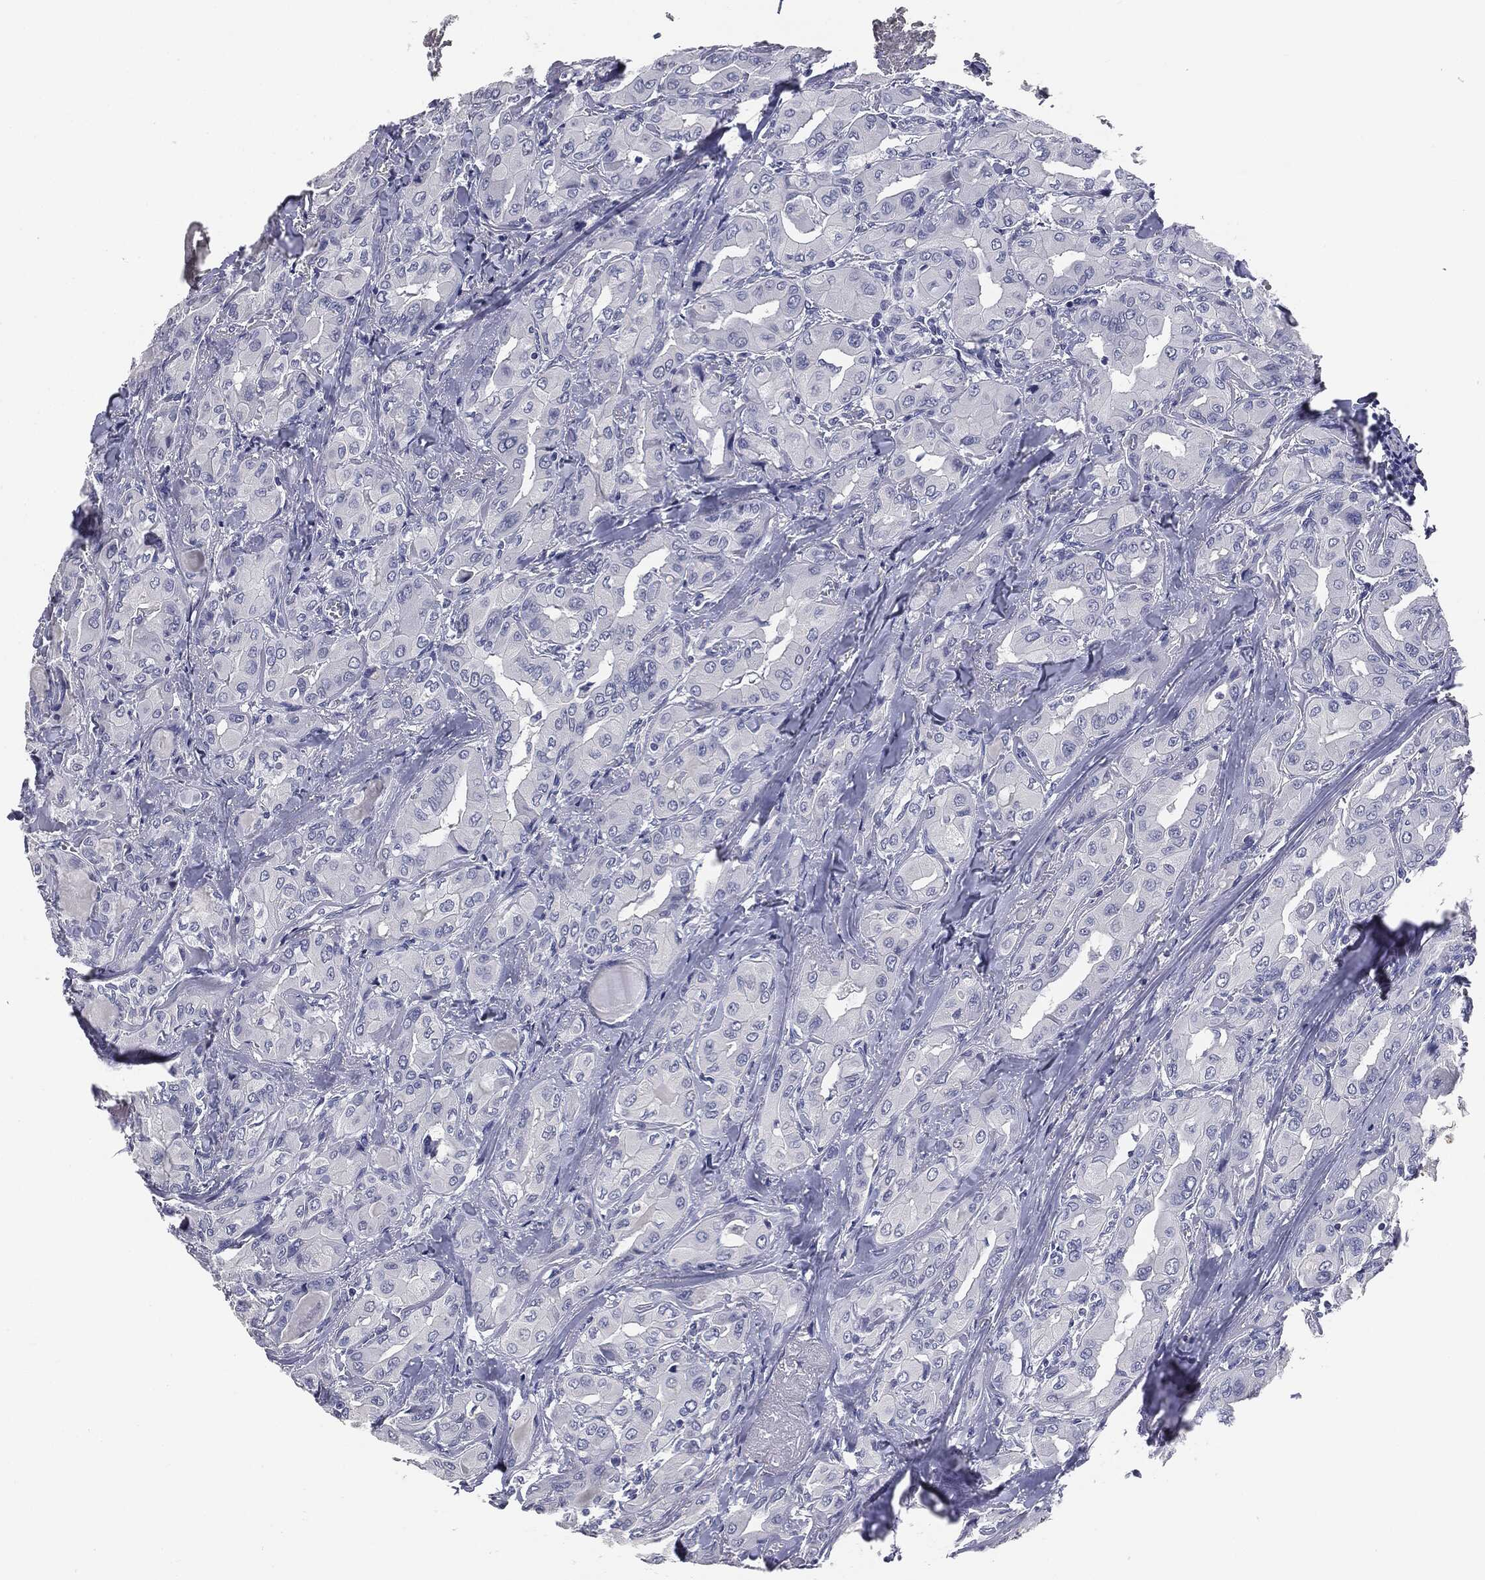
{"staining": {"intensity": "negative", "quantity": "none", "location": "none"}, "tissue": "thyroid cancer", "cell_type": "Tumor cells", "image_type": "cancer", "snomed": [{"axis": "morphology", "description": "Normal tissue, NOS"}, {"axis": "morphology", "description": "Papillary adenocarcinoma, NOS"}, {"axis": "topography", "description": "Thyroid gland"}], "caption": "A photomicrograph of human thyroid cancer is negative for staining in tumor cells.", "gene": "AFP", "patient": {"sex": "female", "age": 66}}